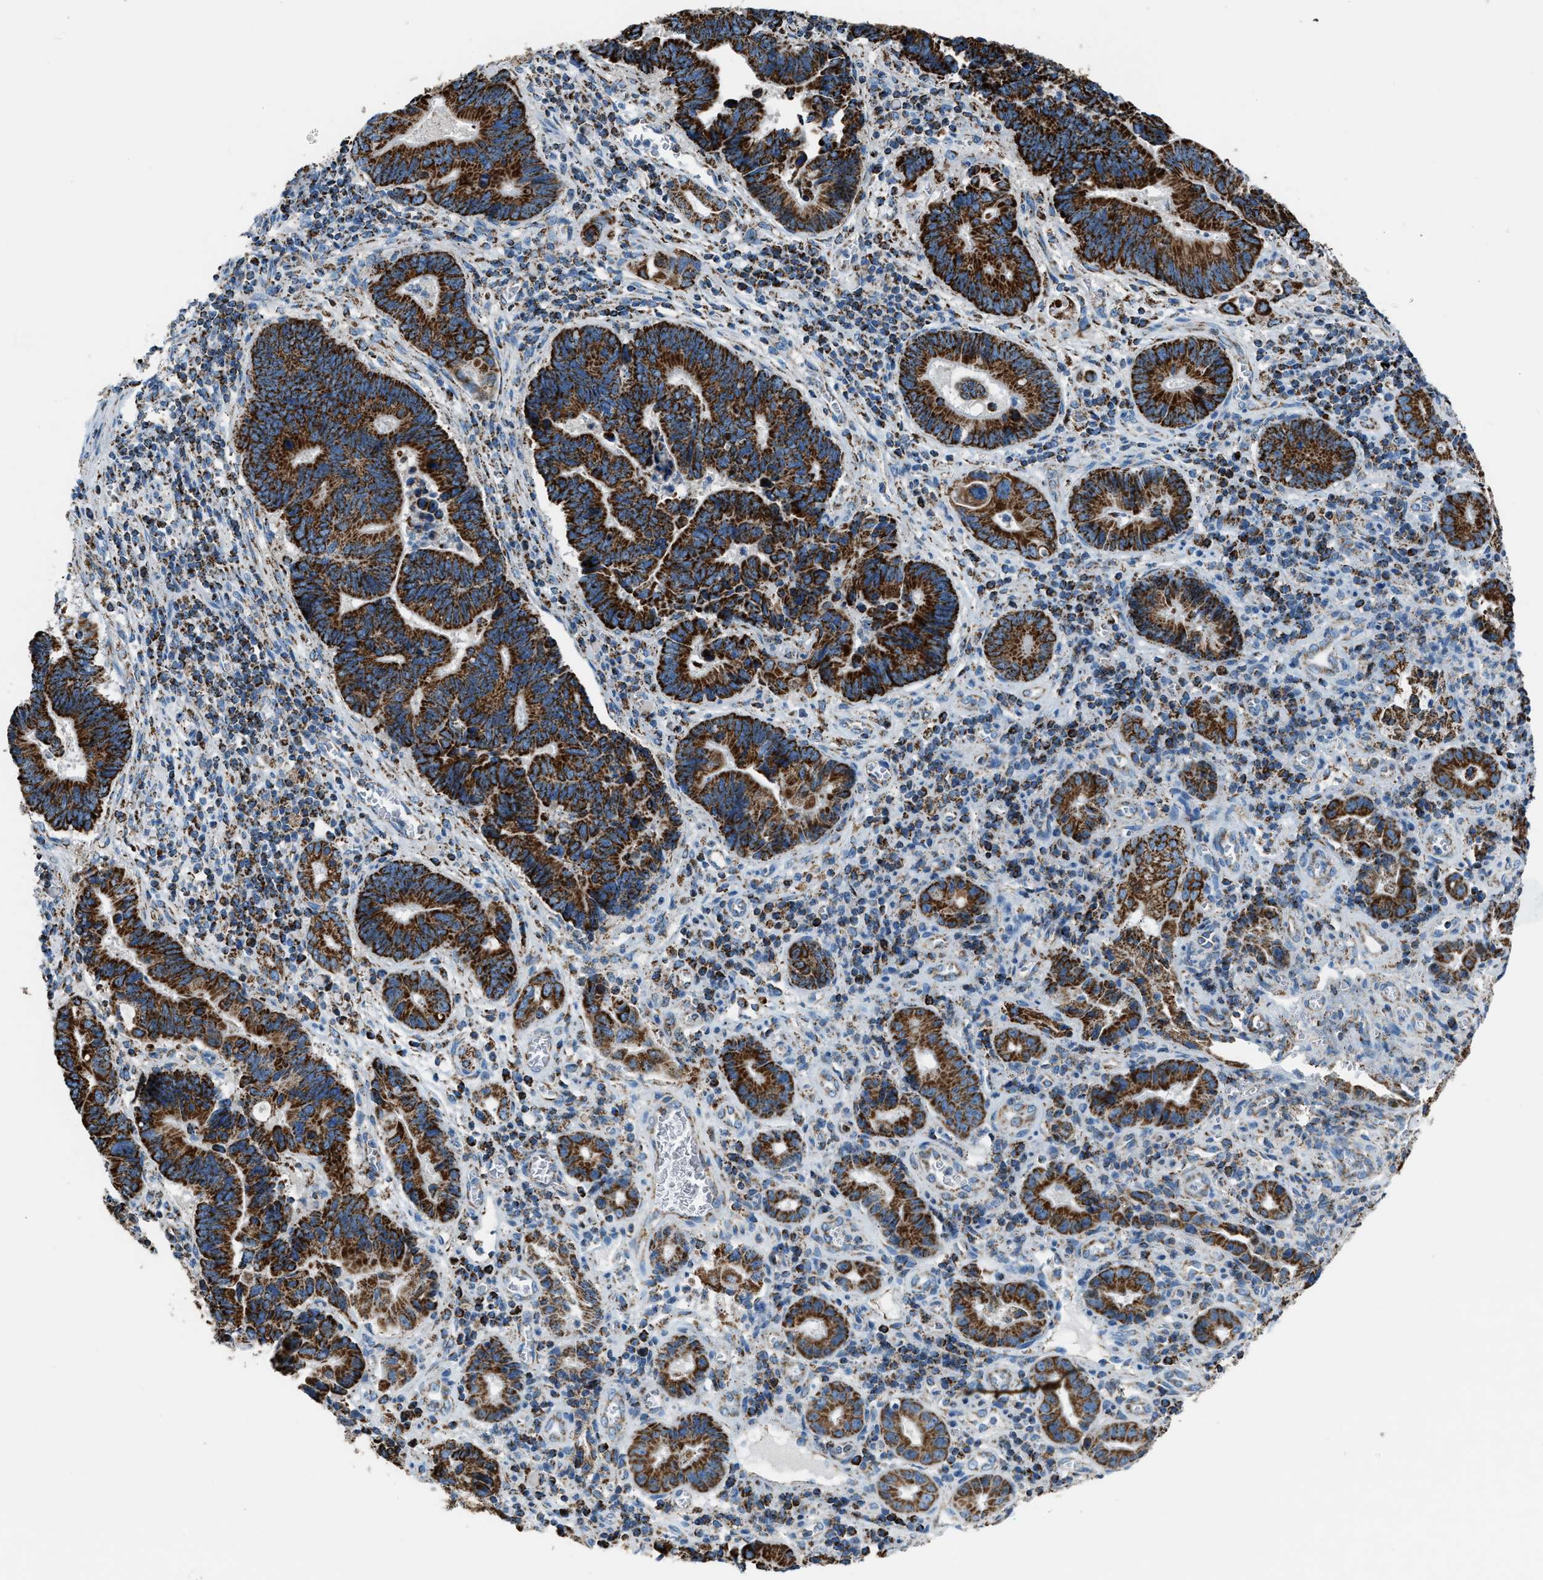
{"staining": {"intensity": "strong", "quantity": ">75%", "location": "cytoplasmic/membranous"}, "tissue": "pancreatic cancer", "cell_type": "Tumor cells", "image_type": "cancer", "snomed": [{"axis": "morphology", "description": "Adenocarcinoma, NOS"}, {"axis": "topography", "description": "Pancreas"}], "caption": "Protein staining of pancreatic cancer tissue displays strong cytoplasmic/membranous staining in approximately >75% of tumor cells. The protein is shown in brown color, while the nuclei are stained blue.", "gene": "MDH2", "patient": {"sex": "female", "age": 70}}